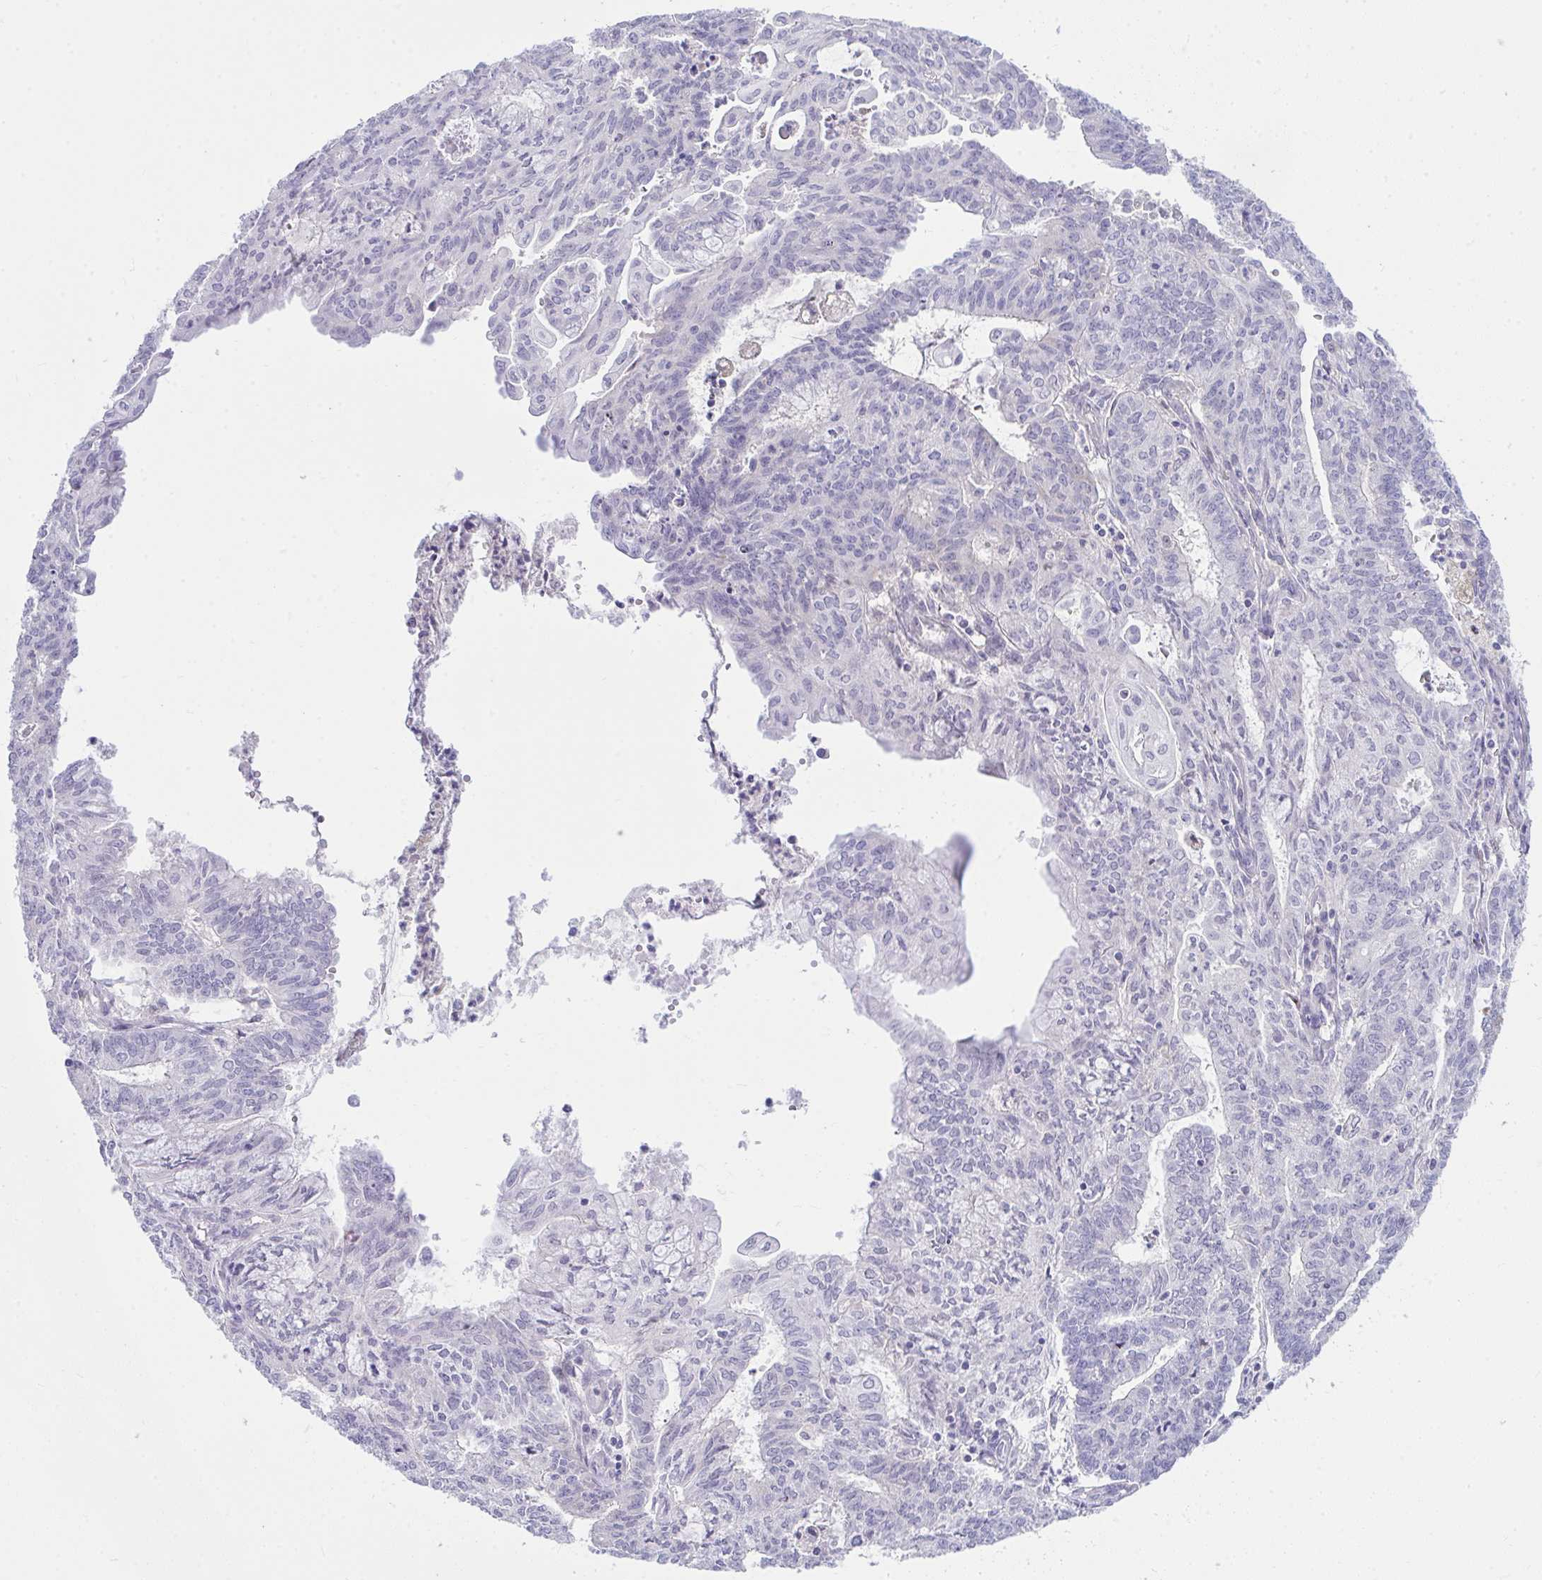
{"staining": {"intensity": "negative", "quantity": "none", "location": "none"}, "tissue": "endometrial cancer", "cell_type": "Tumor cells", "image_type": "cancer", "snomed": [{"axis": "morphology", "description": "Adenocarcinoma, NOS"}, {"axis": "topography", "description": "Endometrium"}], "caption": "High magnification brightfield microscopy of adenocarcinoma (endometrial) stained with DAB (brown) and counterstained with hematoxylin (blue): tumor cells show no significant positivity. Brightfield microscopy of immunohistochemistry stained with DAB (brown) and hematoxylin (blue), captured at high magnification.", "gene": "LRRC36", "patient": {"sex": "female", "age": 61}}